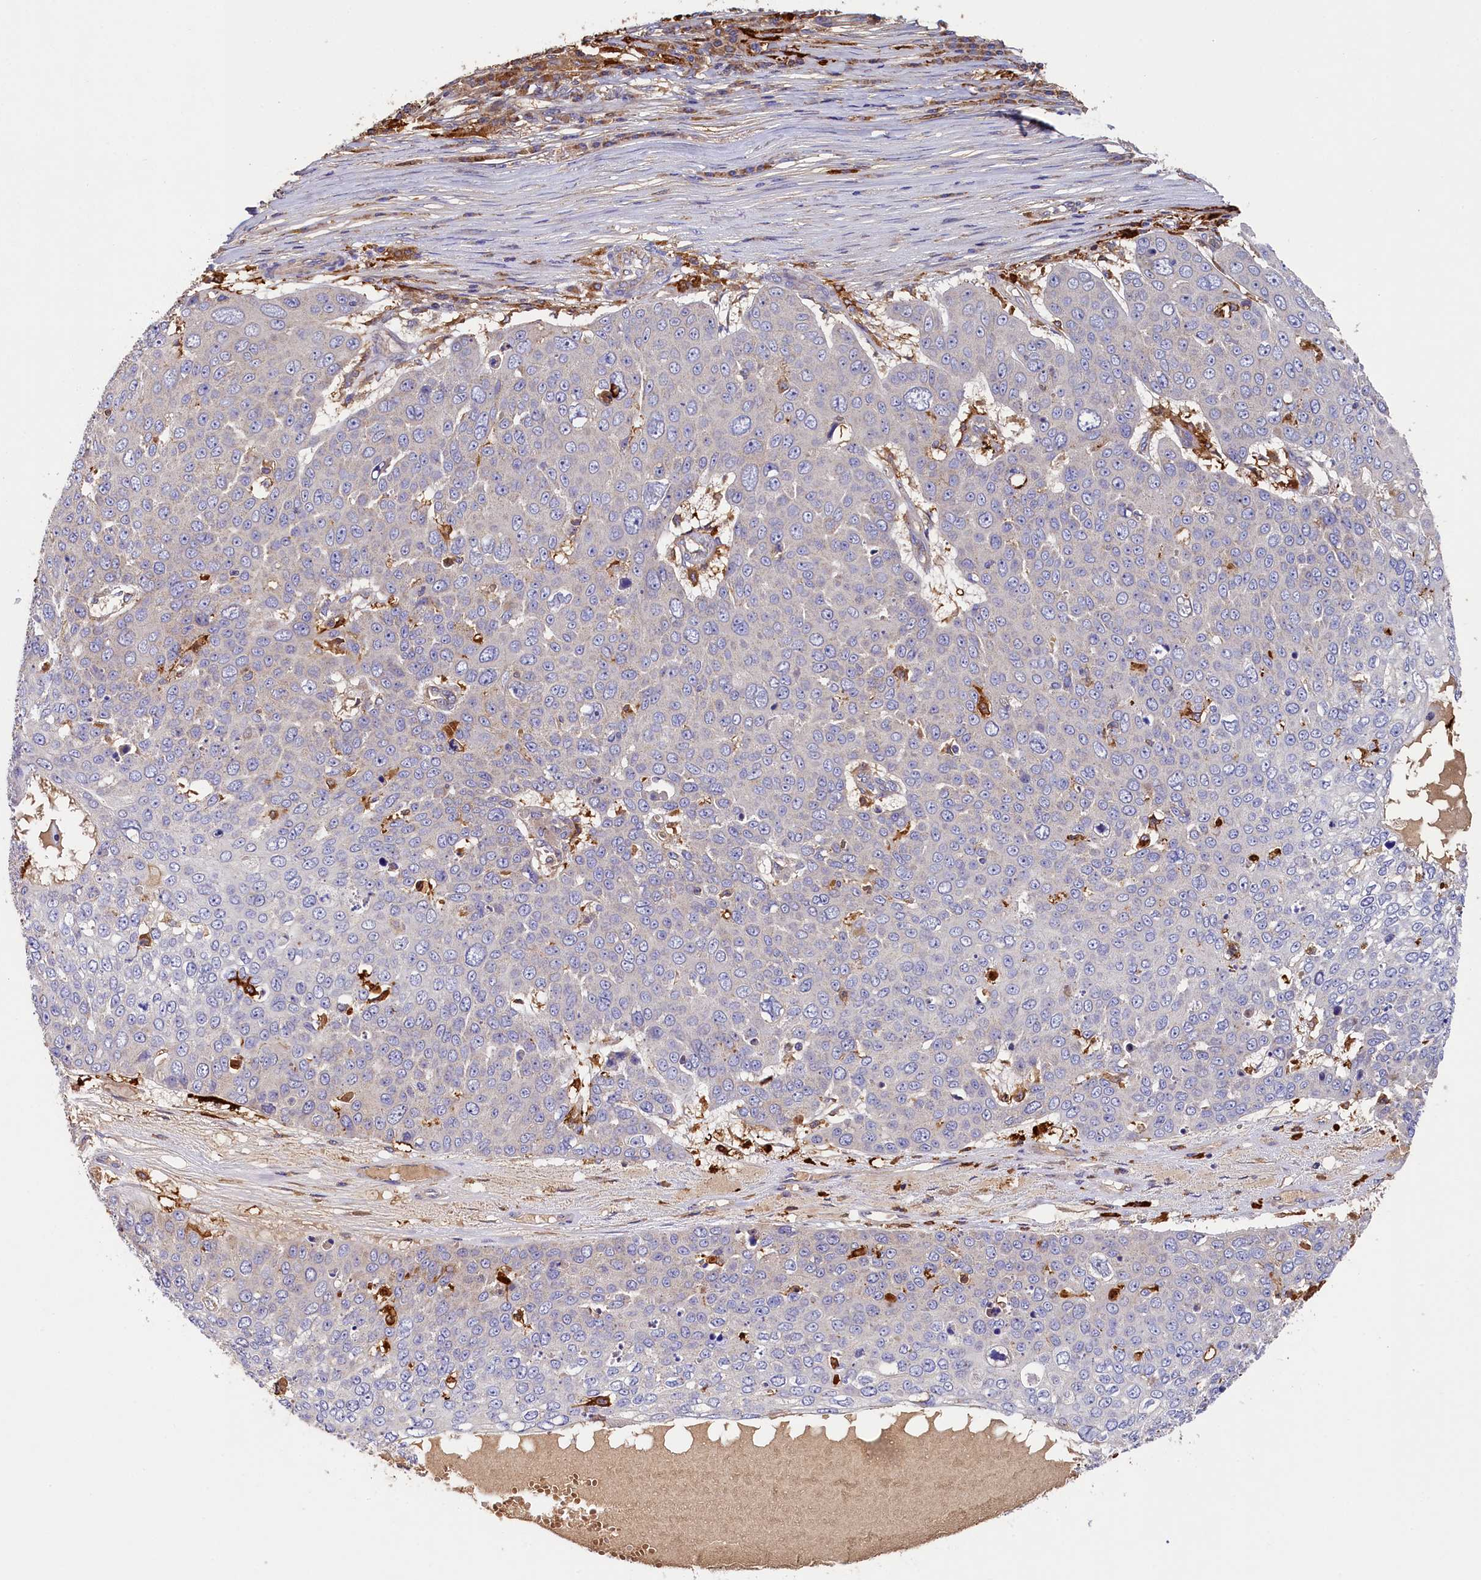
{"staining": {"intensity": "negative", "quantity": "none", "location": "none"}, "tissue": "skin cancer", "cell_type": "Tumor cells", "image_type": "cancer", "snomed": [{"axis": "morphology", "description": "Squamous cell carcinoma, NOS"}, {"axis": "topography", "description": "Skin"}], "caption": "DAB immunohistochemical staining of squamous cell carcinoma (skin) displays no significant expression in tumor cells.", "gene": "SEC31B", "patient": {"sex": "male", "age": 71}}